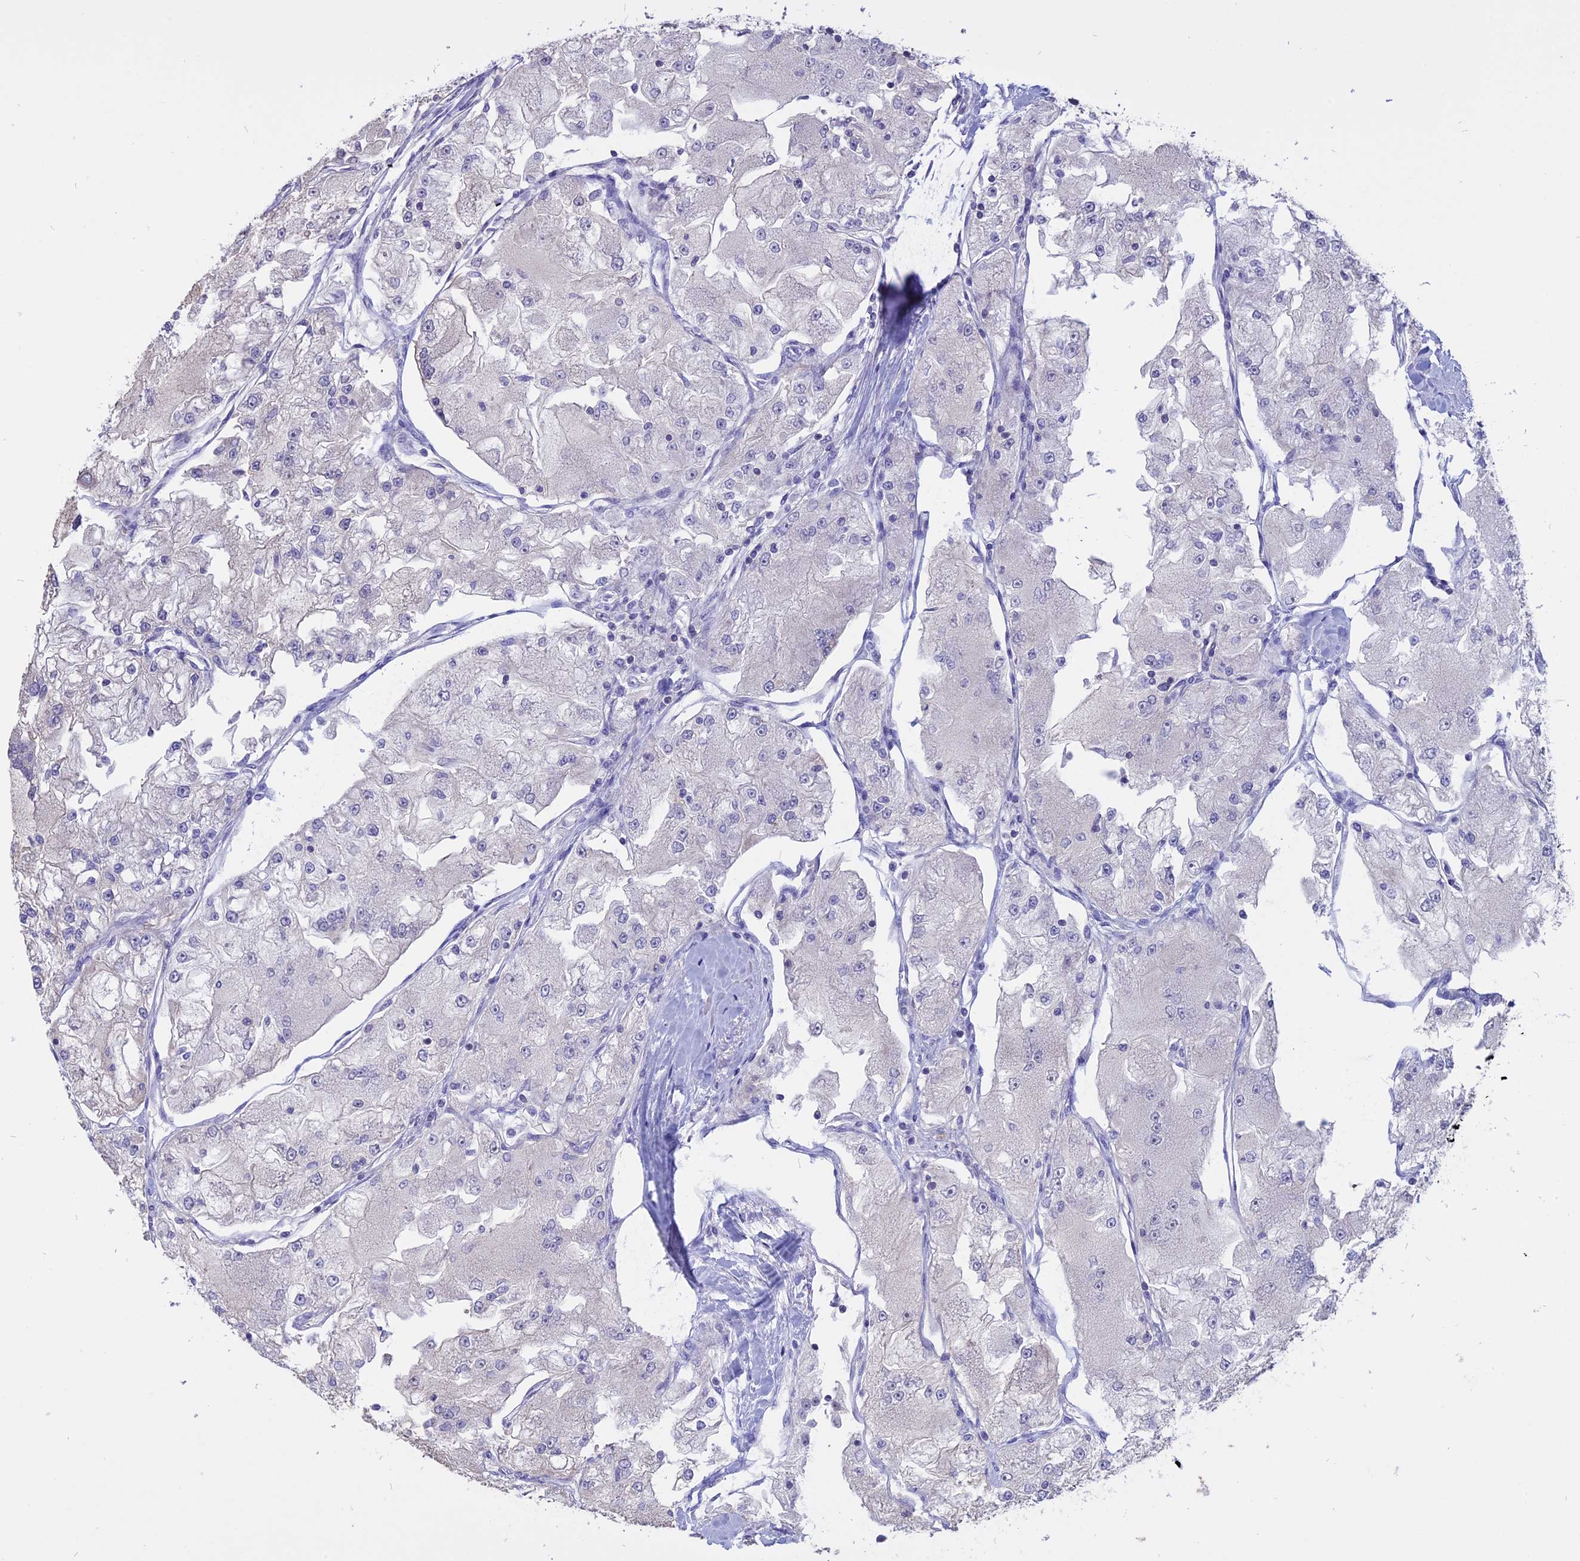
{"staining": {"intensity": "negative", "quantity": "none", "location": "none"}, "tissue": "renal cancer", "cell_type": "Tumor cells", "image_type": "cancer", "snomed": [{"axis": "morphology", "description": "Adenocarcinoma, NOS"}, {"axis": "topography", "description": "Kidney"}], "caption": "The photomicrograph exhibits no significant expression in tumor cells of adenocarcinoma (renal).", "gene": "CARMIL2", "patient": {"sex": "female", "age": 72}}